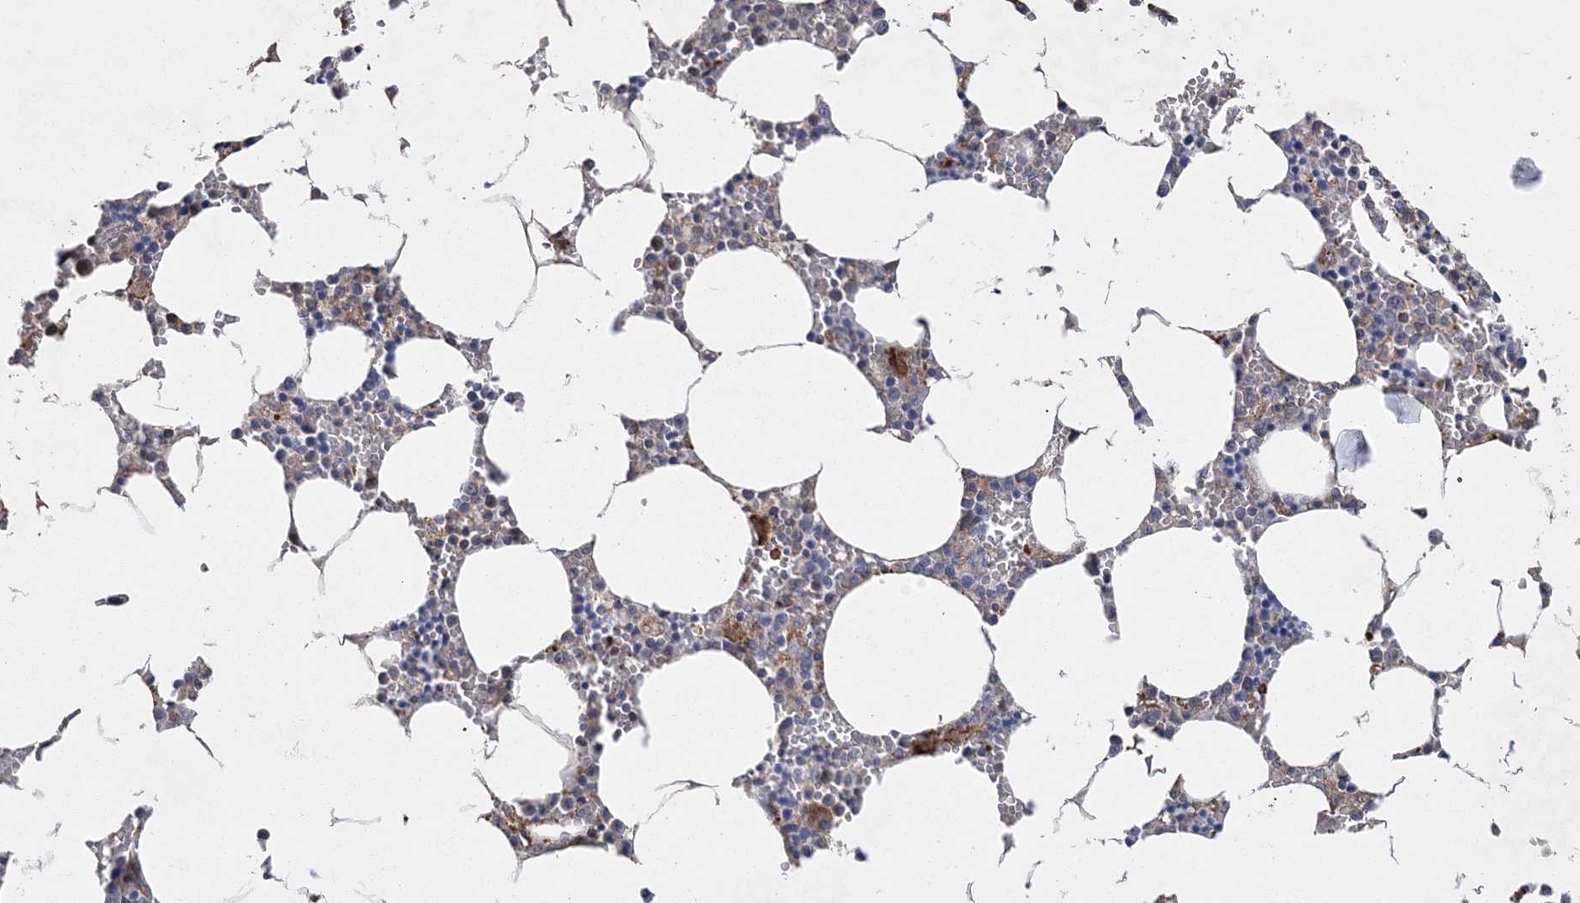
{"staining": {"intensity": "moderate", "quantity": "<25%", "location": "cytoplasmic/membranous"}, "tissue": "bone marrow", "cell_type": "Hematopoietic cells", "image_type": "normal", "snomed": [{"axis": "morphology", "description": "Normal tissue, NOS"}, {"axis": "topography", "description": "Bone marrow"}], "caption": "The photomicrograph displays staining of unremarkable bone marrow, revealing moderate cytoplasmic/membranous protein positivity (brown color) within hematopoietic cells.", "gene": "ARSJ", "patient": {"sex": "male", "age": 70}}